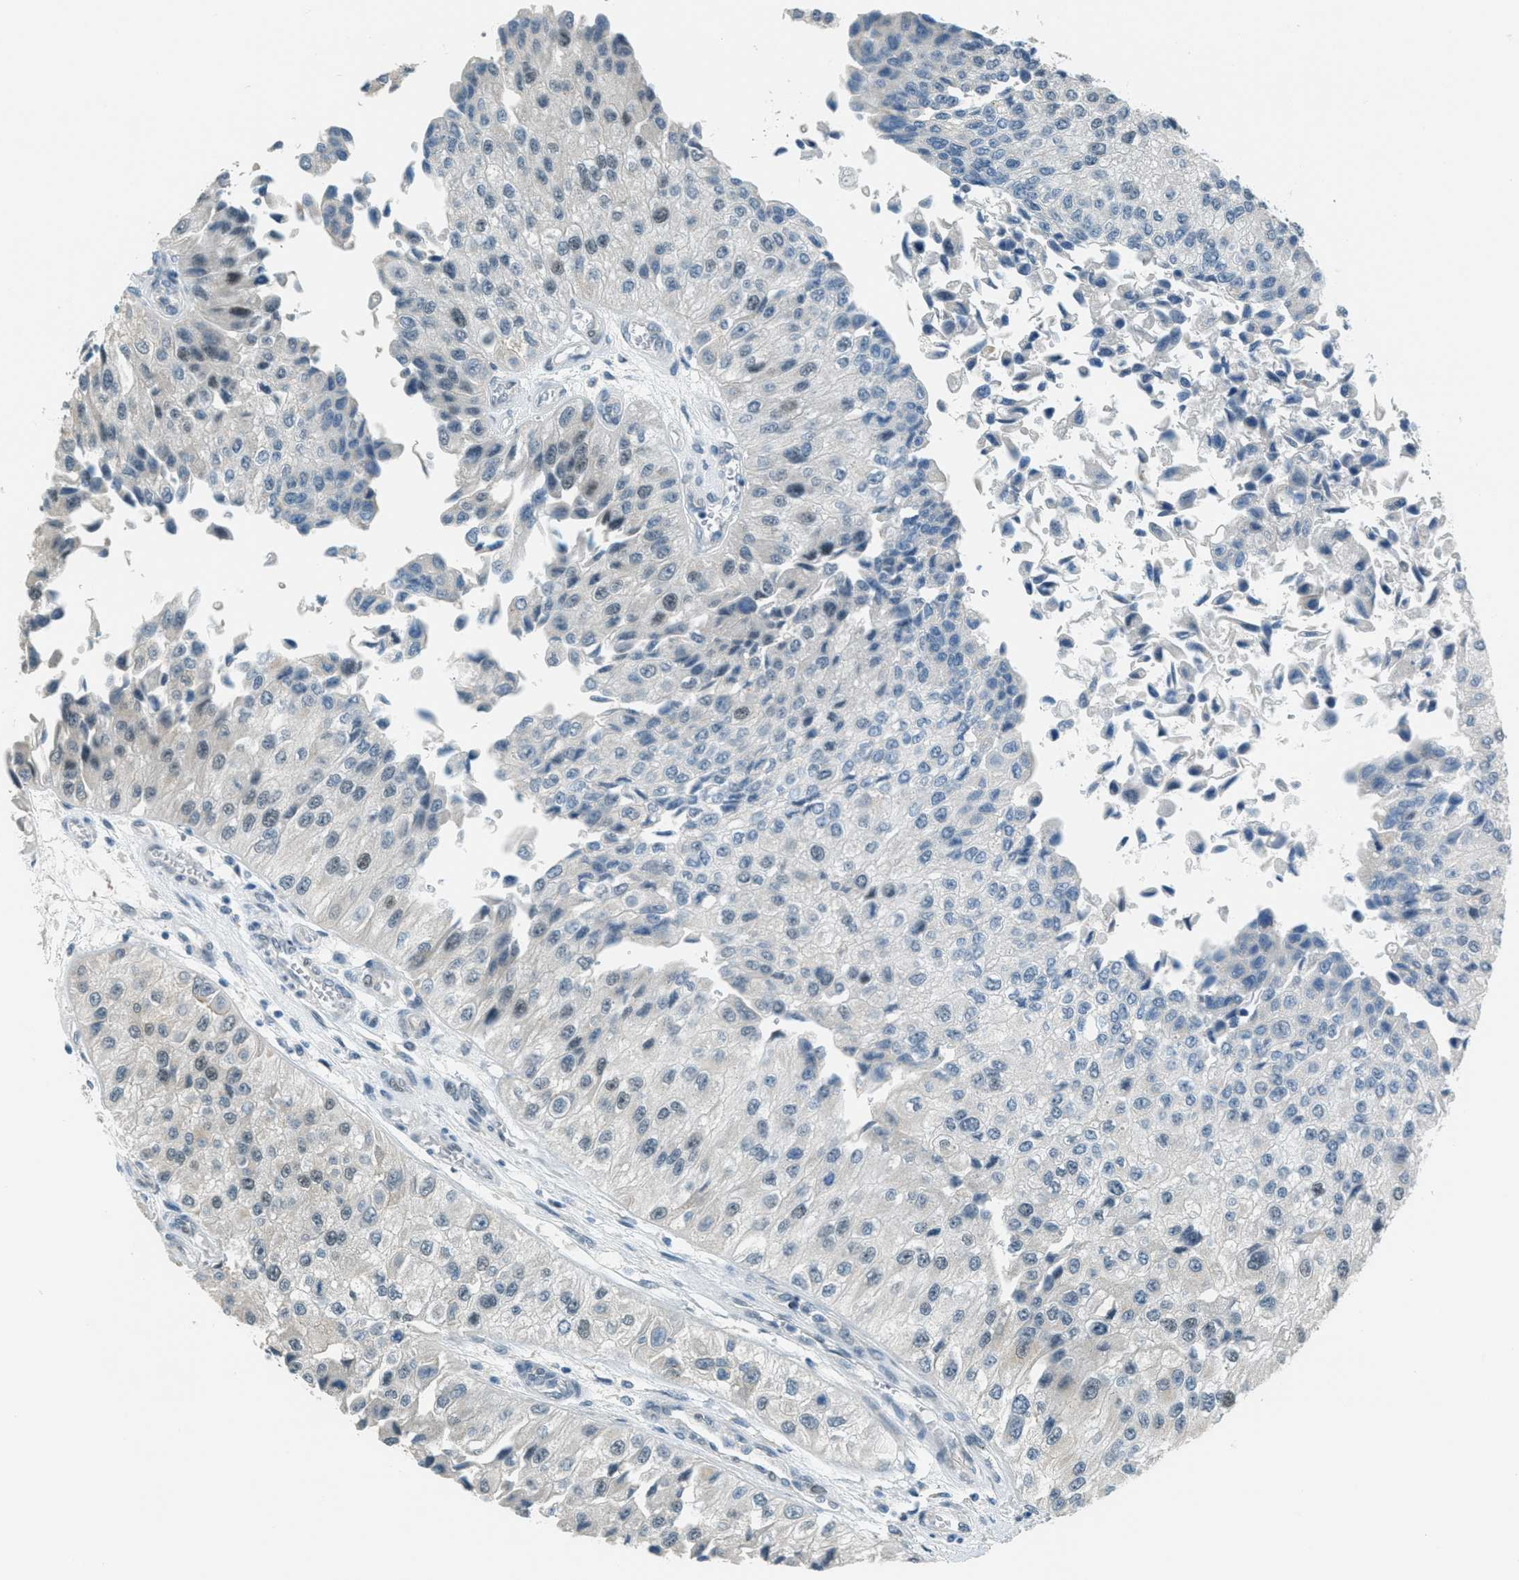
{"staining": {"intensity": "negative", "quantity": "none", "location": "none"}, "tissue": "urothelial cancer", "cell_type": "Tumor cells", "image_type": "cancer", "snomed": [{"axis": "morphology", "description": "Urothelial carcinoma, High grade"}, {"axis": "topography", "description": "Kidney"}, {"axis": "topography", "description": "Urinary bladder"}], "caption": "Histopathology image shows no protein staining in tumor cells of urothelial cancer tissue.", "gene": "TCF3", "patient": {"sex": "male", "age": 77}}